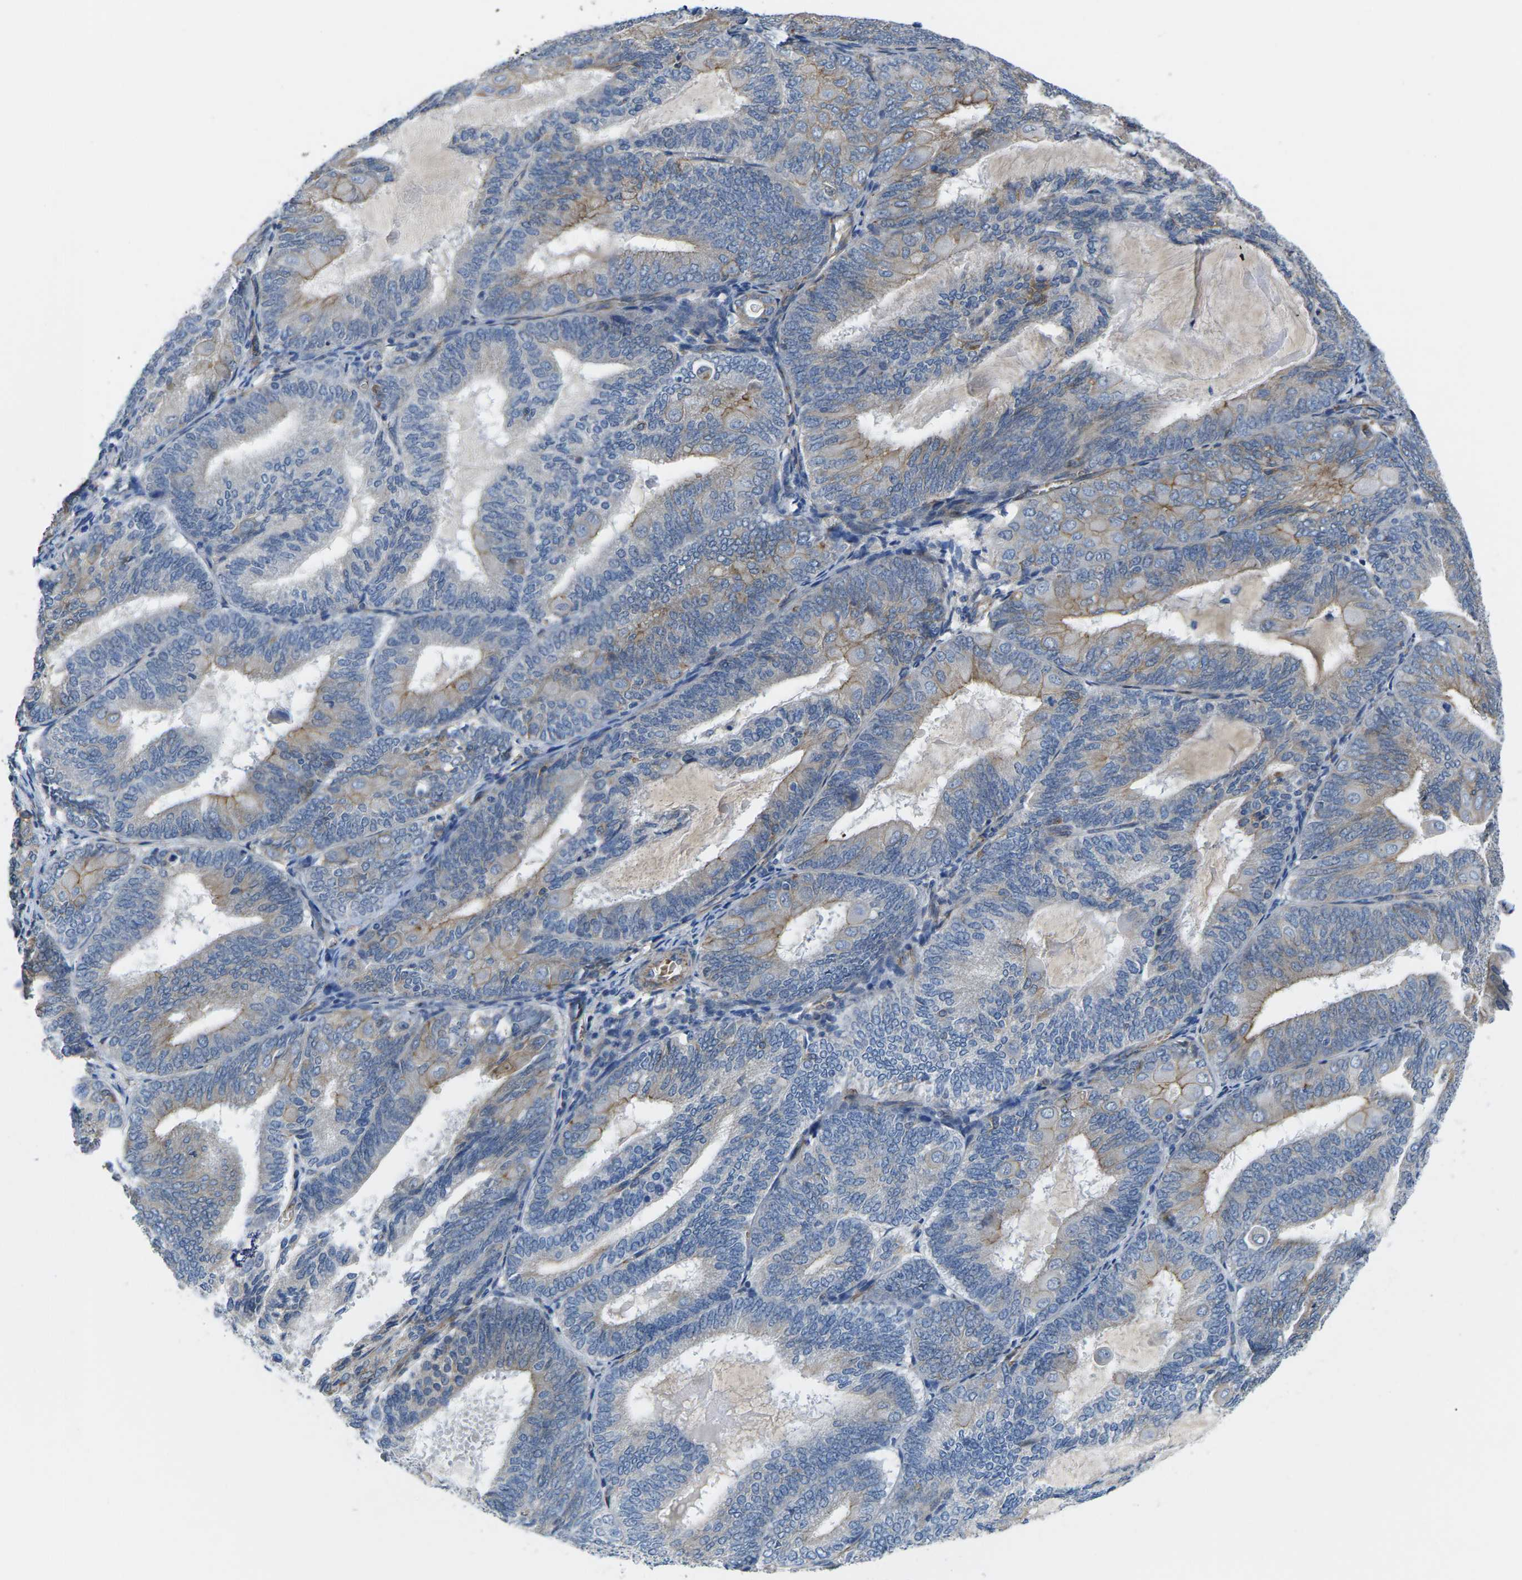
{"staining": {"intensity": "weak", "quantity": "25%-75%", "location": "cytoplasmic/membranous"}, "tissue": "endometrial cancer", "cell_type": "Tumor cells", "image_type": "cancer", "snomed": [{"axis": "morphology", "description": "Adenocarcinoma, NOS"}, {"axis": "topography", "description": "Endometrium"}], "caption": "This is a micrograph of IHC staining of adenocarcinoma (endometrial), which shows weak staining in the cytoplasmic/membranous of tumor cells.", "gene": "CTNND1", "patient": {"sex": "female", "age": 81}}